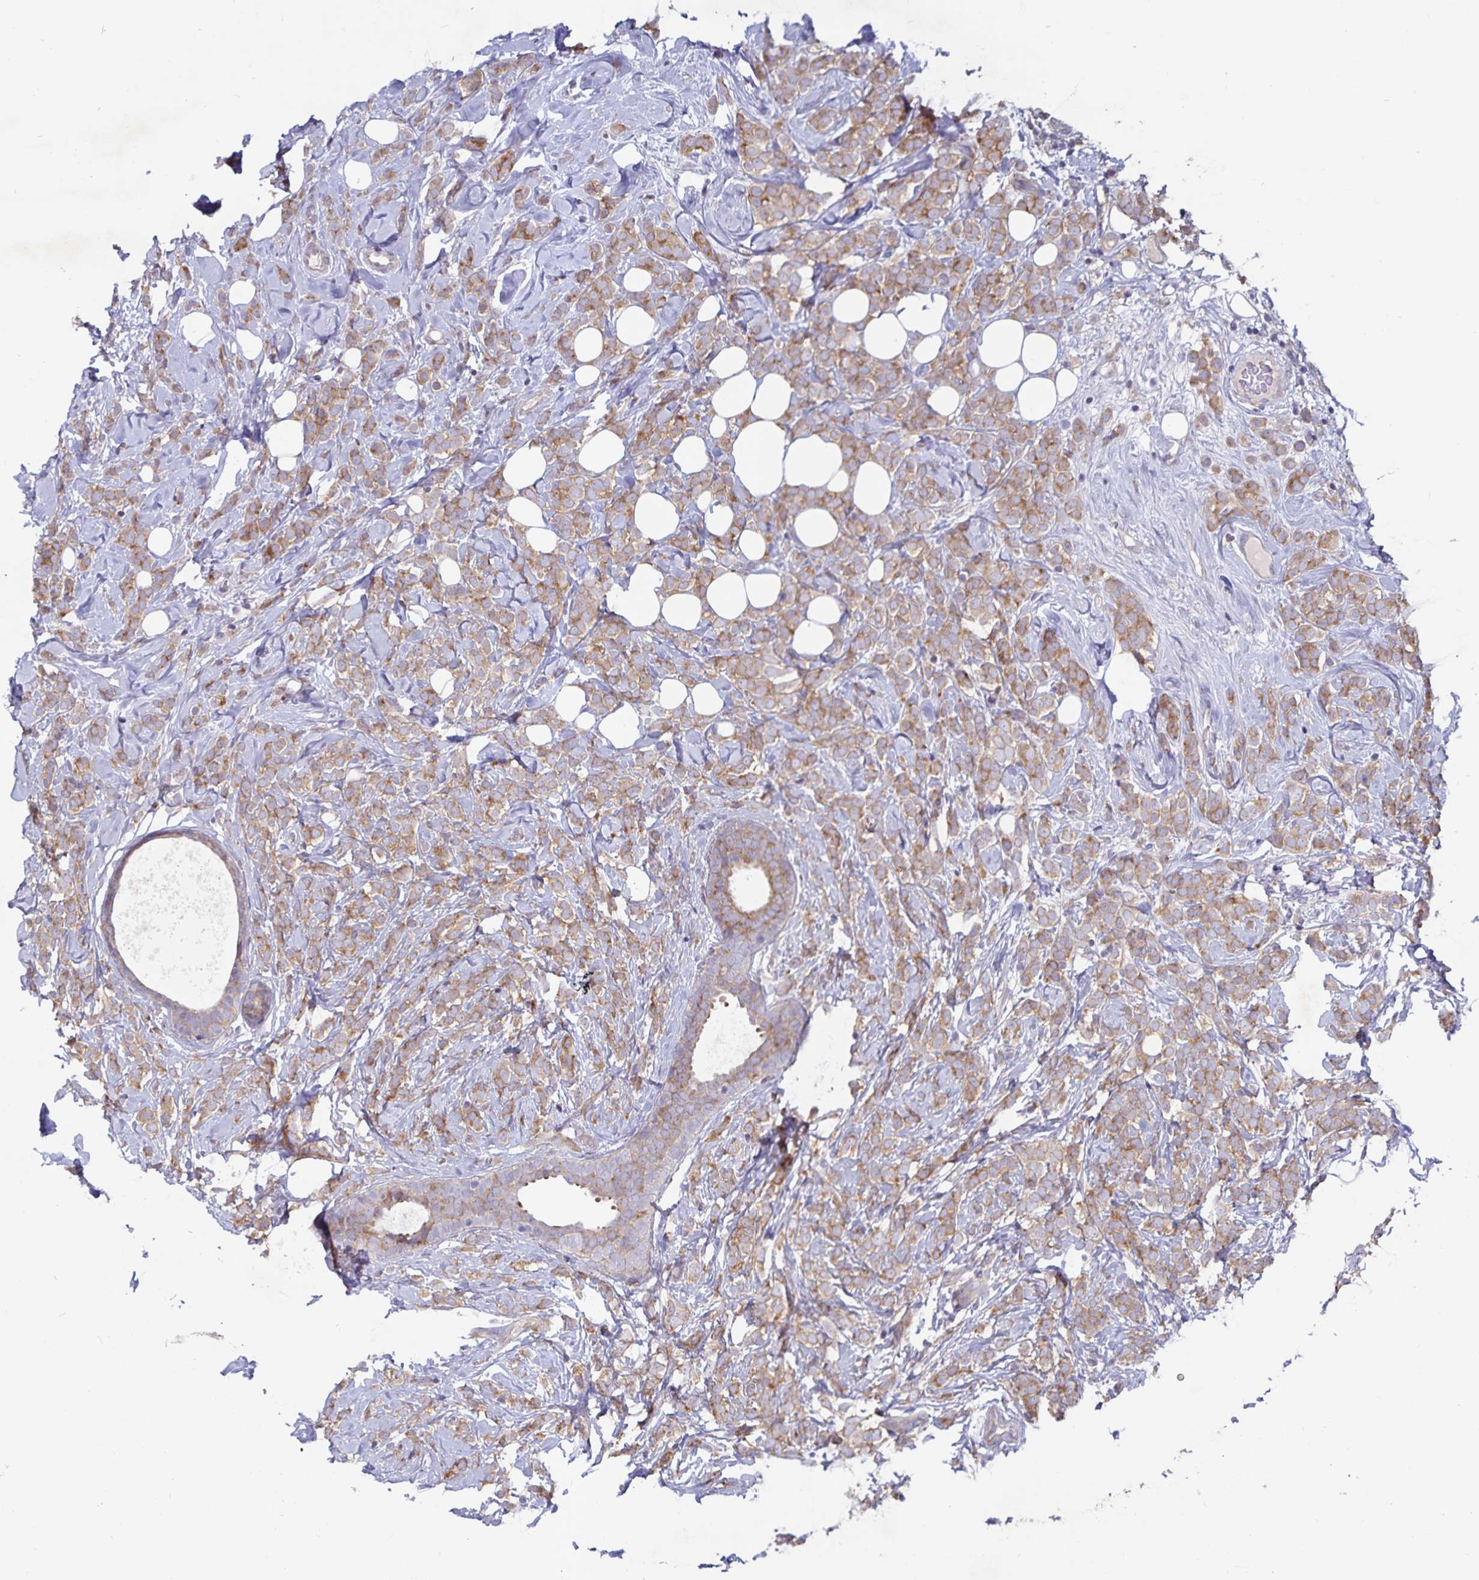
{"staining": {"intensity": "moderate", "quantity": ">75%", "location": "cytoplasmic/membranous"}, "tissue": "breast cancer", "cell_type": "Tumor cells", "image_type": "cancer", "snomed": [{"axis": "morphology", "description": "Lobular carcinoma"}, {"axis": "topography", "description": "Breast"}], "caption": "This image exhibits immunohistochemistry staining of human breast cancer (lobular carcinoma), with medium moderate cytoplasmic/membranous positivity in about >75% of tumor cells.", "gene": "FAM120A", "patient": {"sex": "female", "age": 49}}